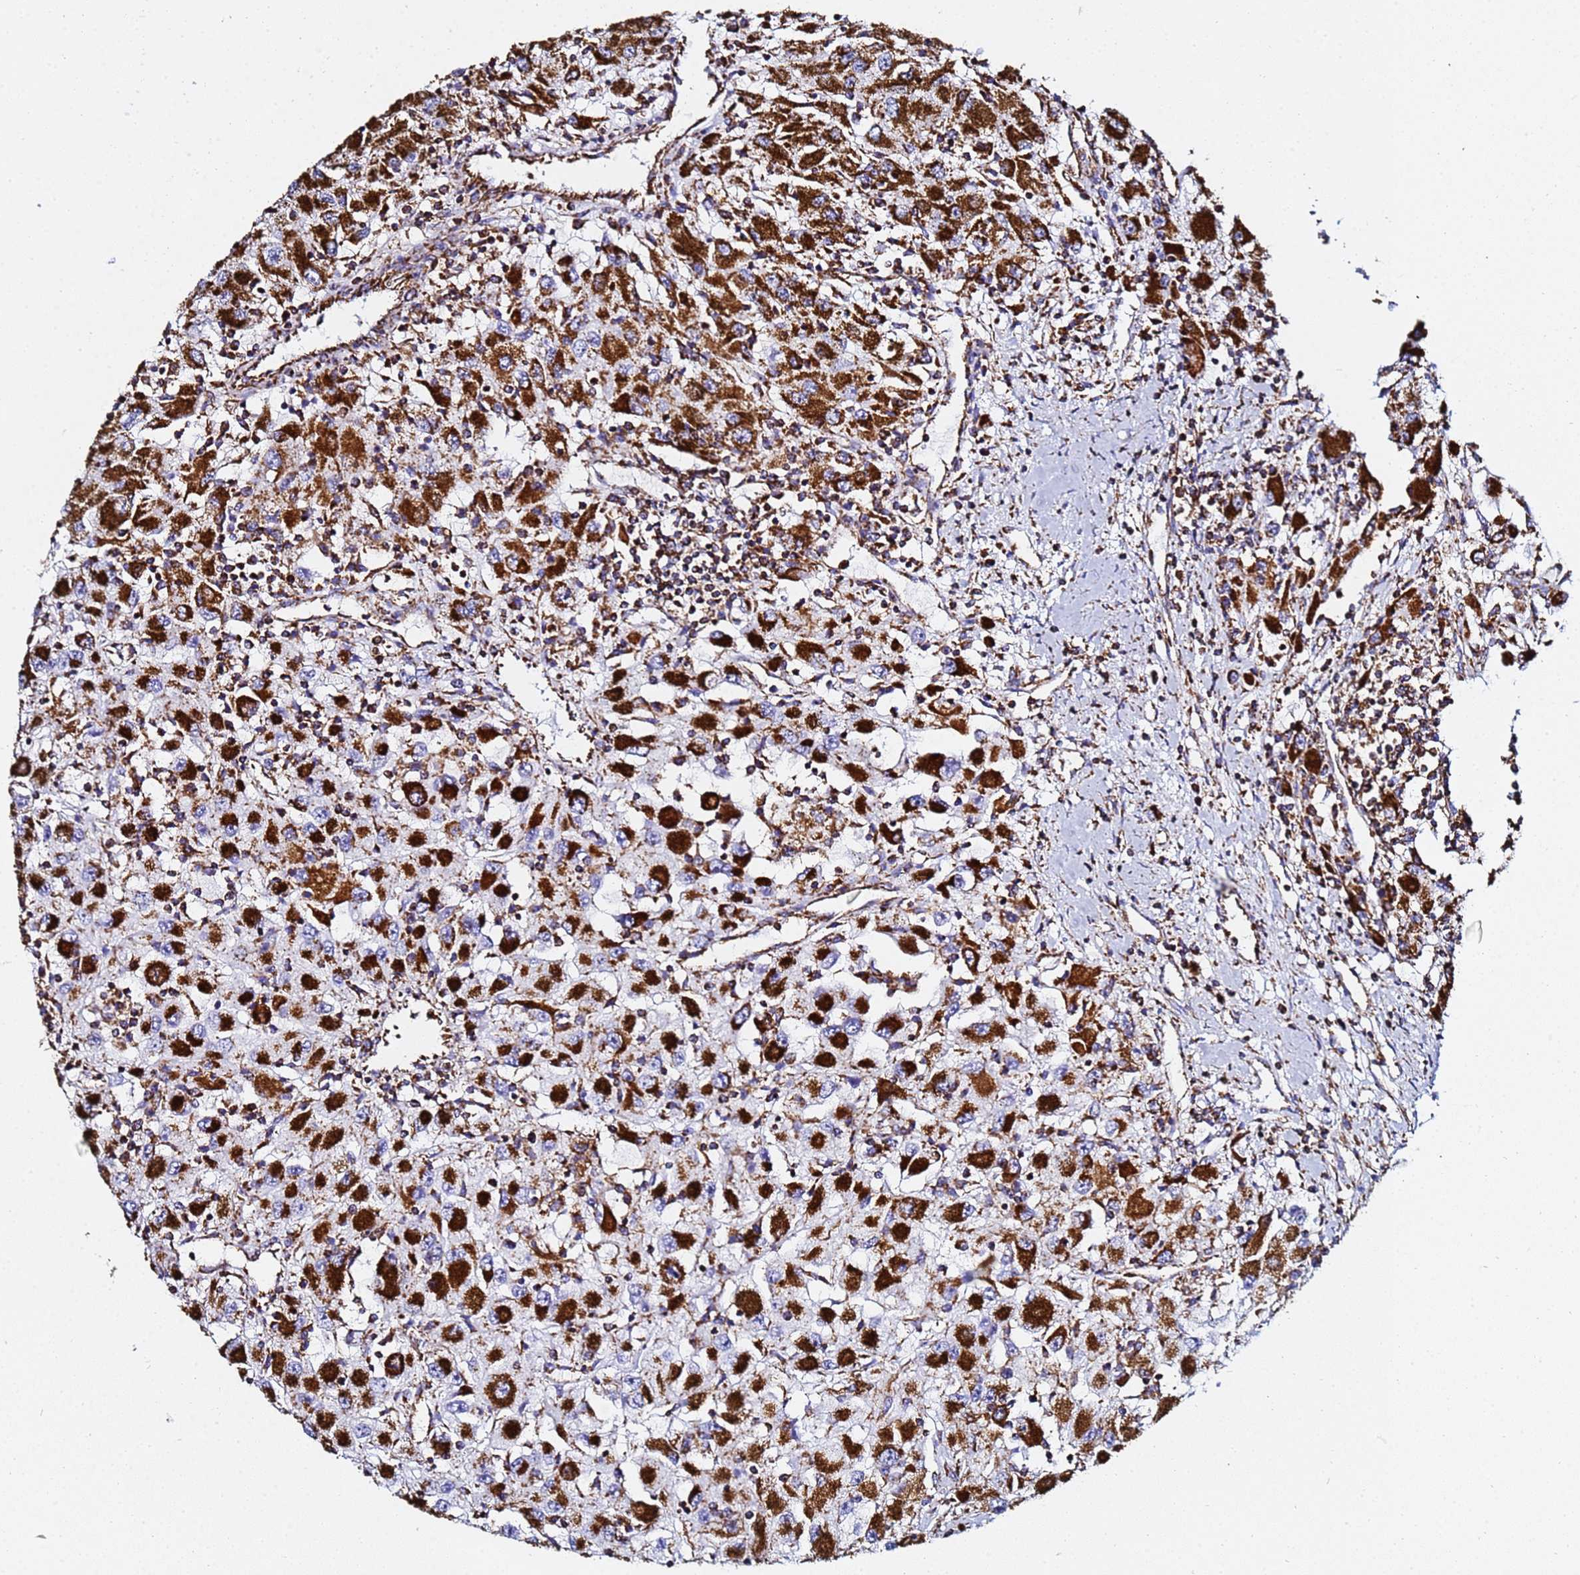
{"staining": {"intensity": "strong", "quantity": ">75%", "location": "cytoplasmic/membranous"}, "tissue": "renal cancer", "cell_type": "Tumor cells", "image_type": "cancer", "snomed": [{"axis": "morphology", "description": "Adenocarcinoma, NOS"}, {"axis": "topography", "description": "Kidney"}], "caption": "DAB (3,3'-diaminobenzidine) immunohistochemical staining of human renal adenocarcinoma shows strong cytoplasmic/membranous protein positivity in about >75% of tumor cells.", "gene": "PHB2", "patient": {"sex": "female", "age": 67}}